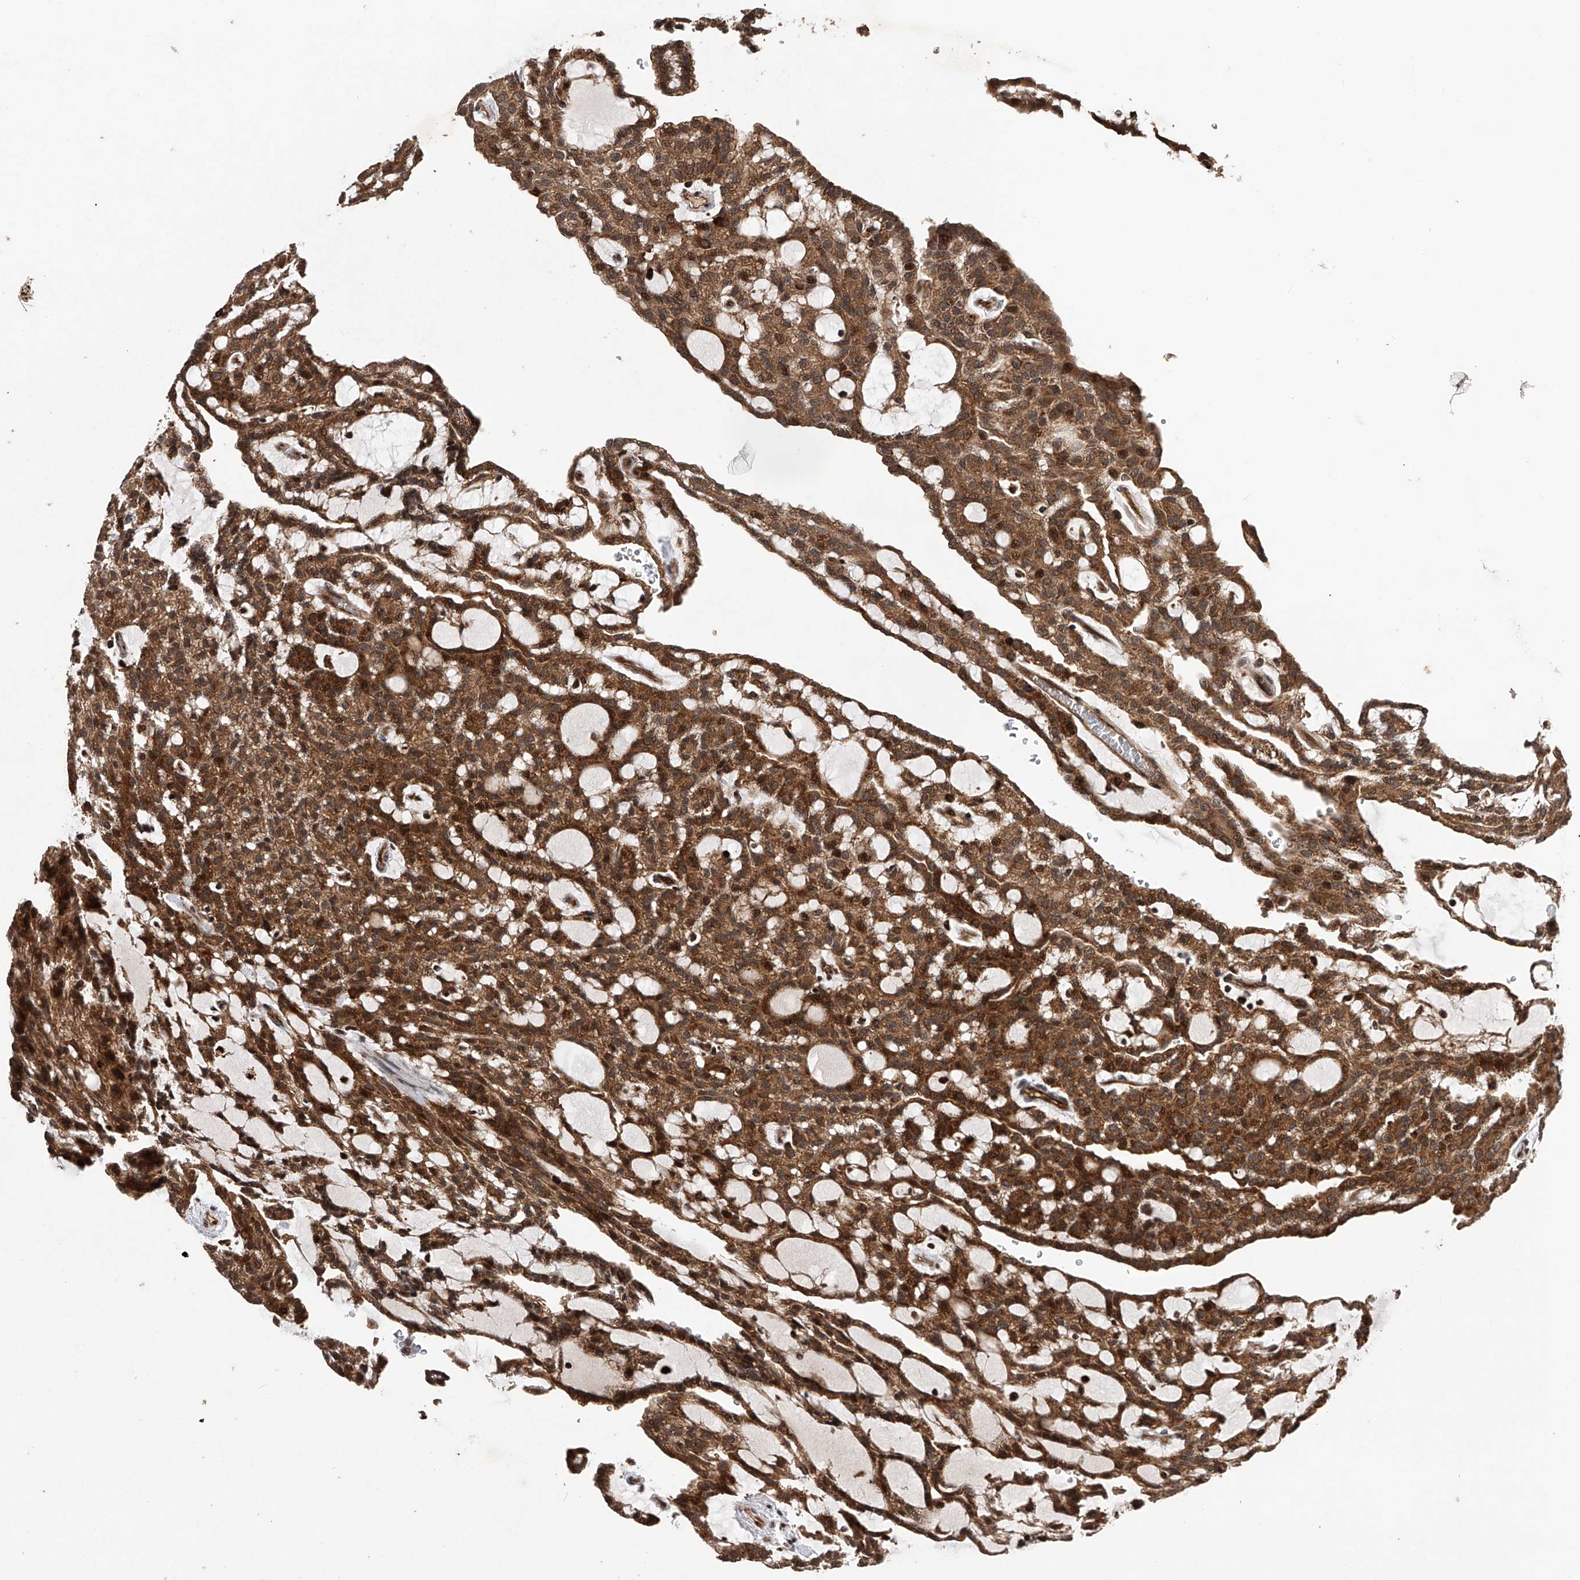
{"staining": {"intensity": "strong", "quantity": ">75%", "location": "cytoplasmic/membranous"}, "tissue": "renal cancer", "cell_type": "Tumor cells", "image_type": "cancer", "snomed": [{"axis": "morphology", "description": "Adenocarcinoma, NOS"}, {"axis": "topography", "description": "Kidney"}], "caption": "The photomicrograph displays a brown stain indicating the presence of a protein in the cytoplasmic/membranous of tumor cells in renal cancer (adenocarcinoma).", "gene": "MAP3K11", "patient": {"sex": "male", "age": 63}}